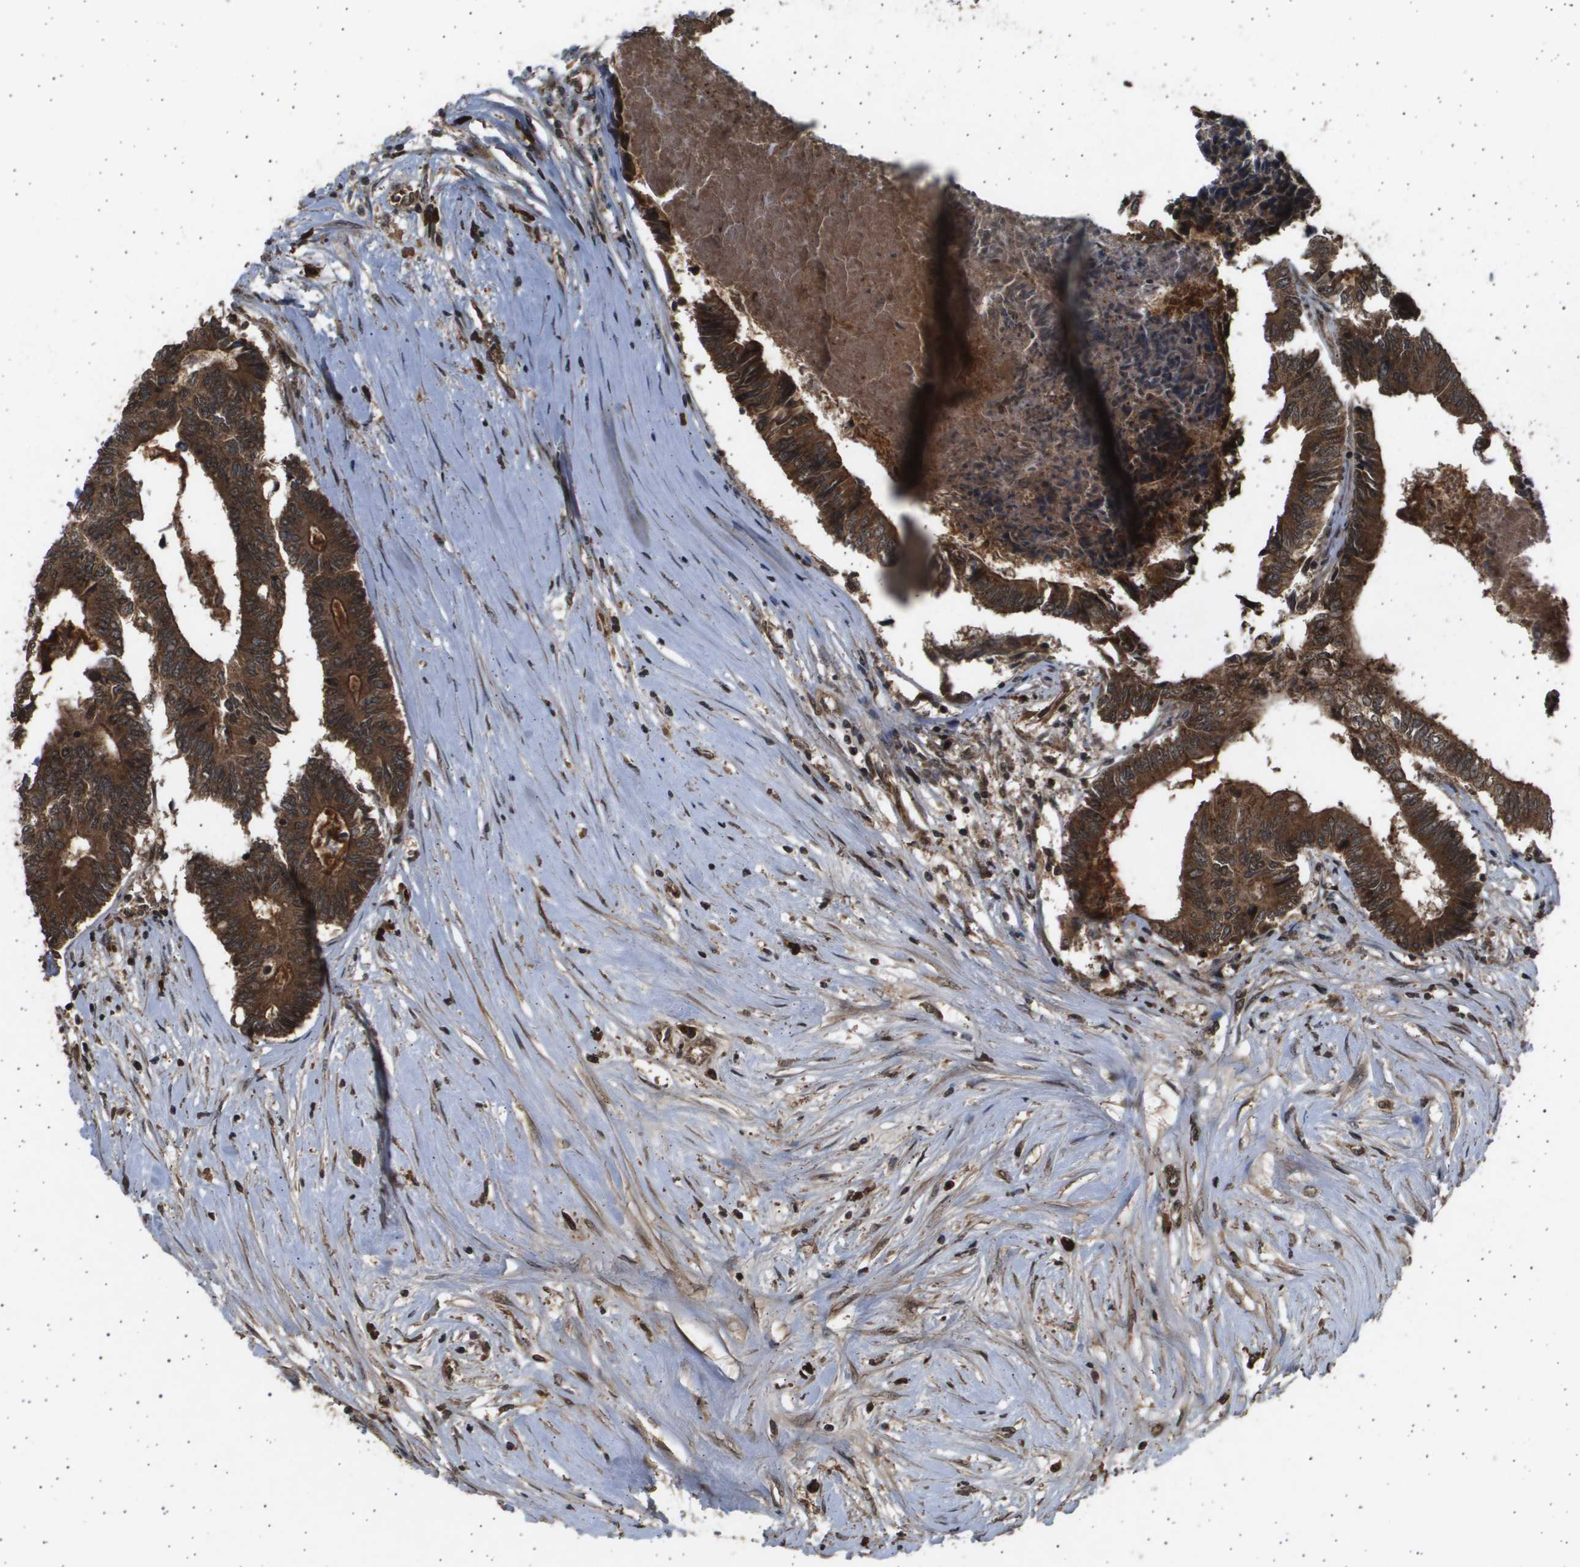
{"staining": {"intensity": "strong", "quantity": ">75%", "location": "cytoplasmic/membranous,nuclear"}, "tissue": "colorectal cancer", "cell_type": "Tumor cells", "image_type": "cancer", "snomed": [{"axis": "morphology", "description": "Adenocarcinoma, NOS"}, {"axis": "topography", "description": "Rectum"}], "caption": "DAB (3,3'-diaminobenzidine) immunohistochemical staining of colorectal adenocarcinoma displays strong cytoplasmic/membranous and nuclear protein expression in about >75% of tumor cells.", "gene": "TNRC6A", "patient": {"sex": "male", "age": 63}}